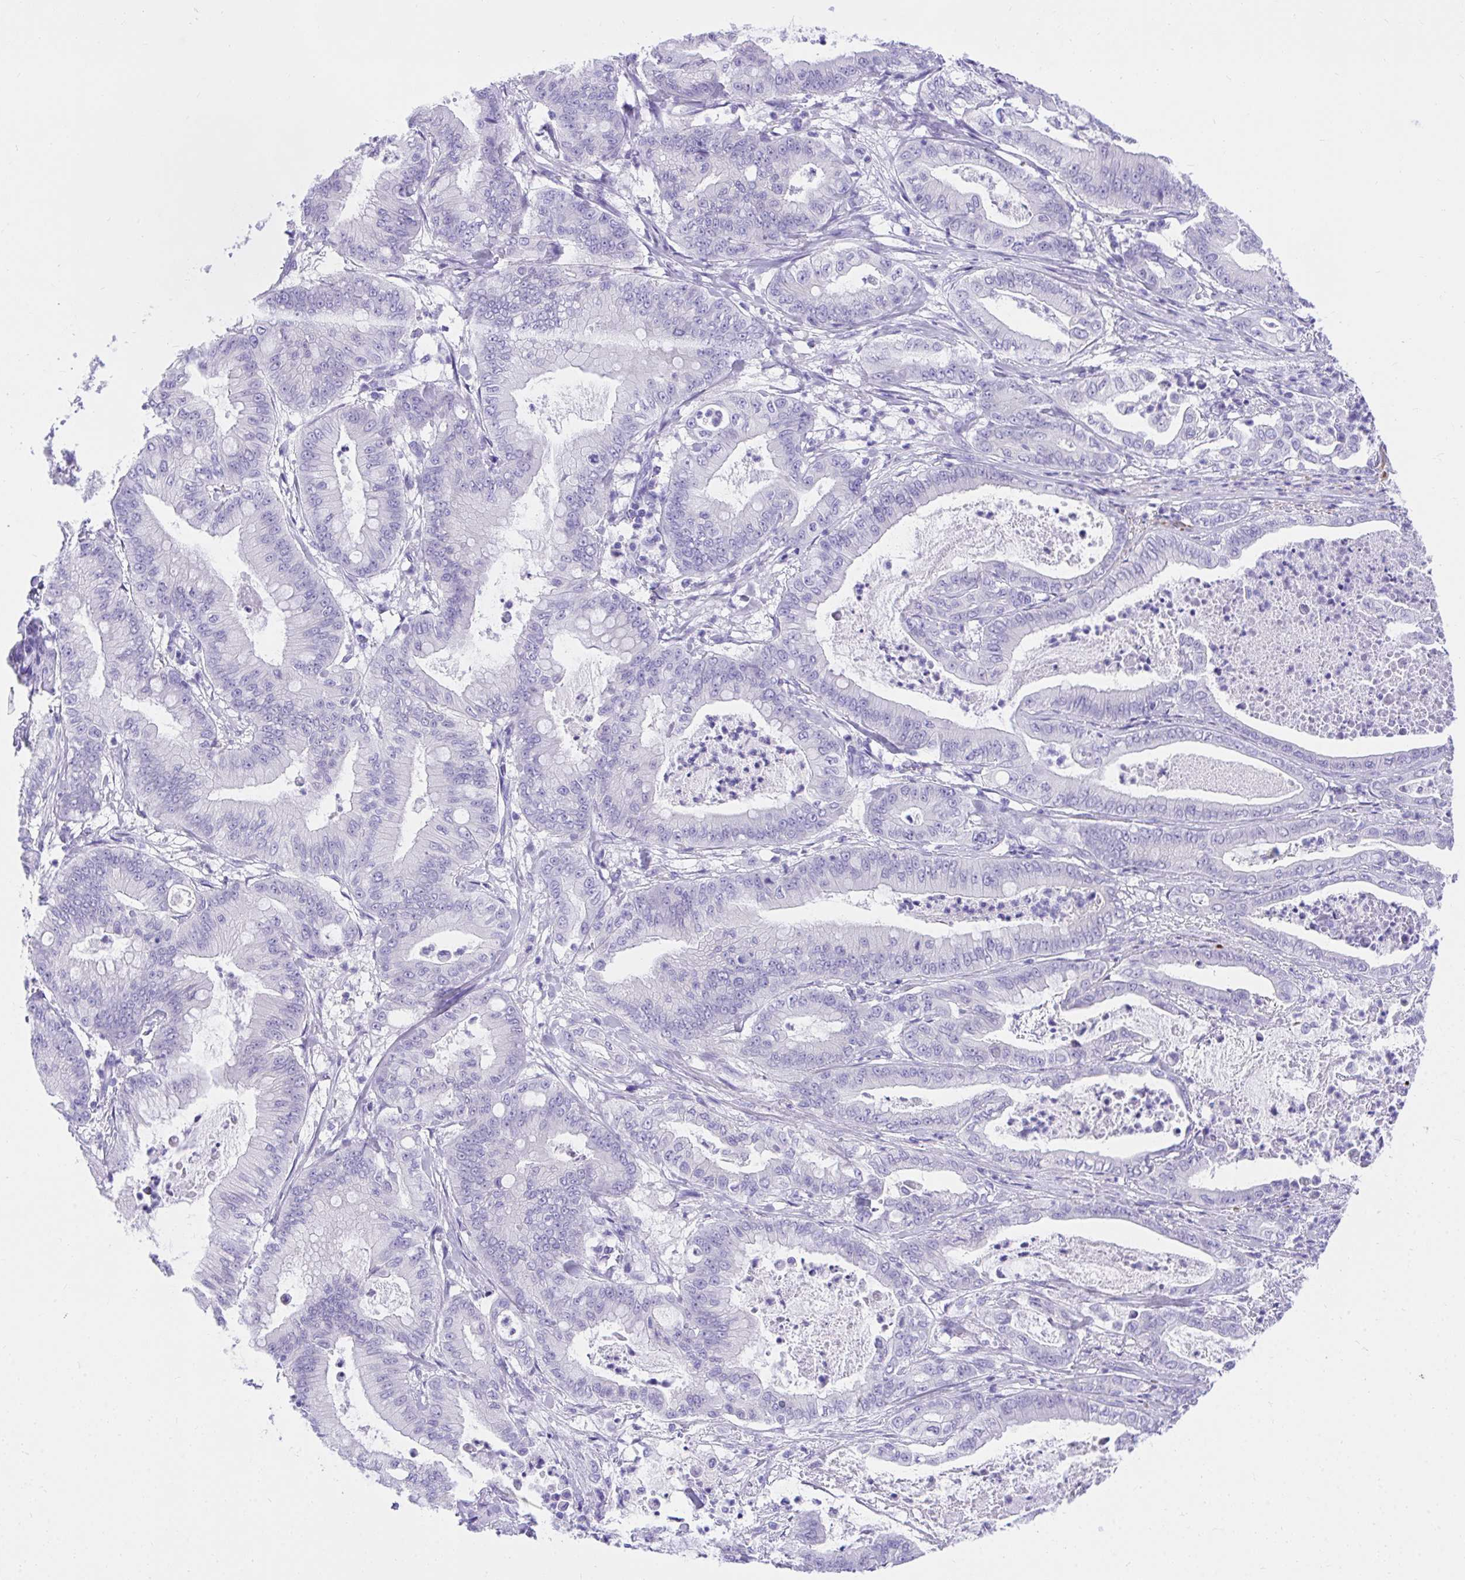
{"staining": {"intensity": "negative", "quantity": "none", "location": "none"}, "tissue": "pancreatic cancer", "cell_type": "Tumor cells", "image_type": "cancer", "snomed": [{"axis": "morphology", "description": "Adenocarcinoma, NOS"}, {"axis": "topography", "description": "Pancreas"}], "caption": "A micrograph of adenocarcinoma (pancreatic) stained for a protein displays no brown staining in tumor cells.", "gene": "KCNN4", "patient": {"sex": "male", "age": 71}}